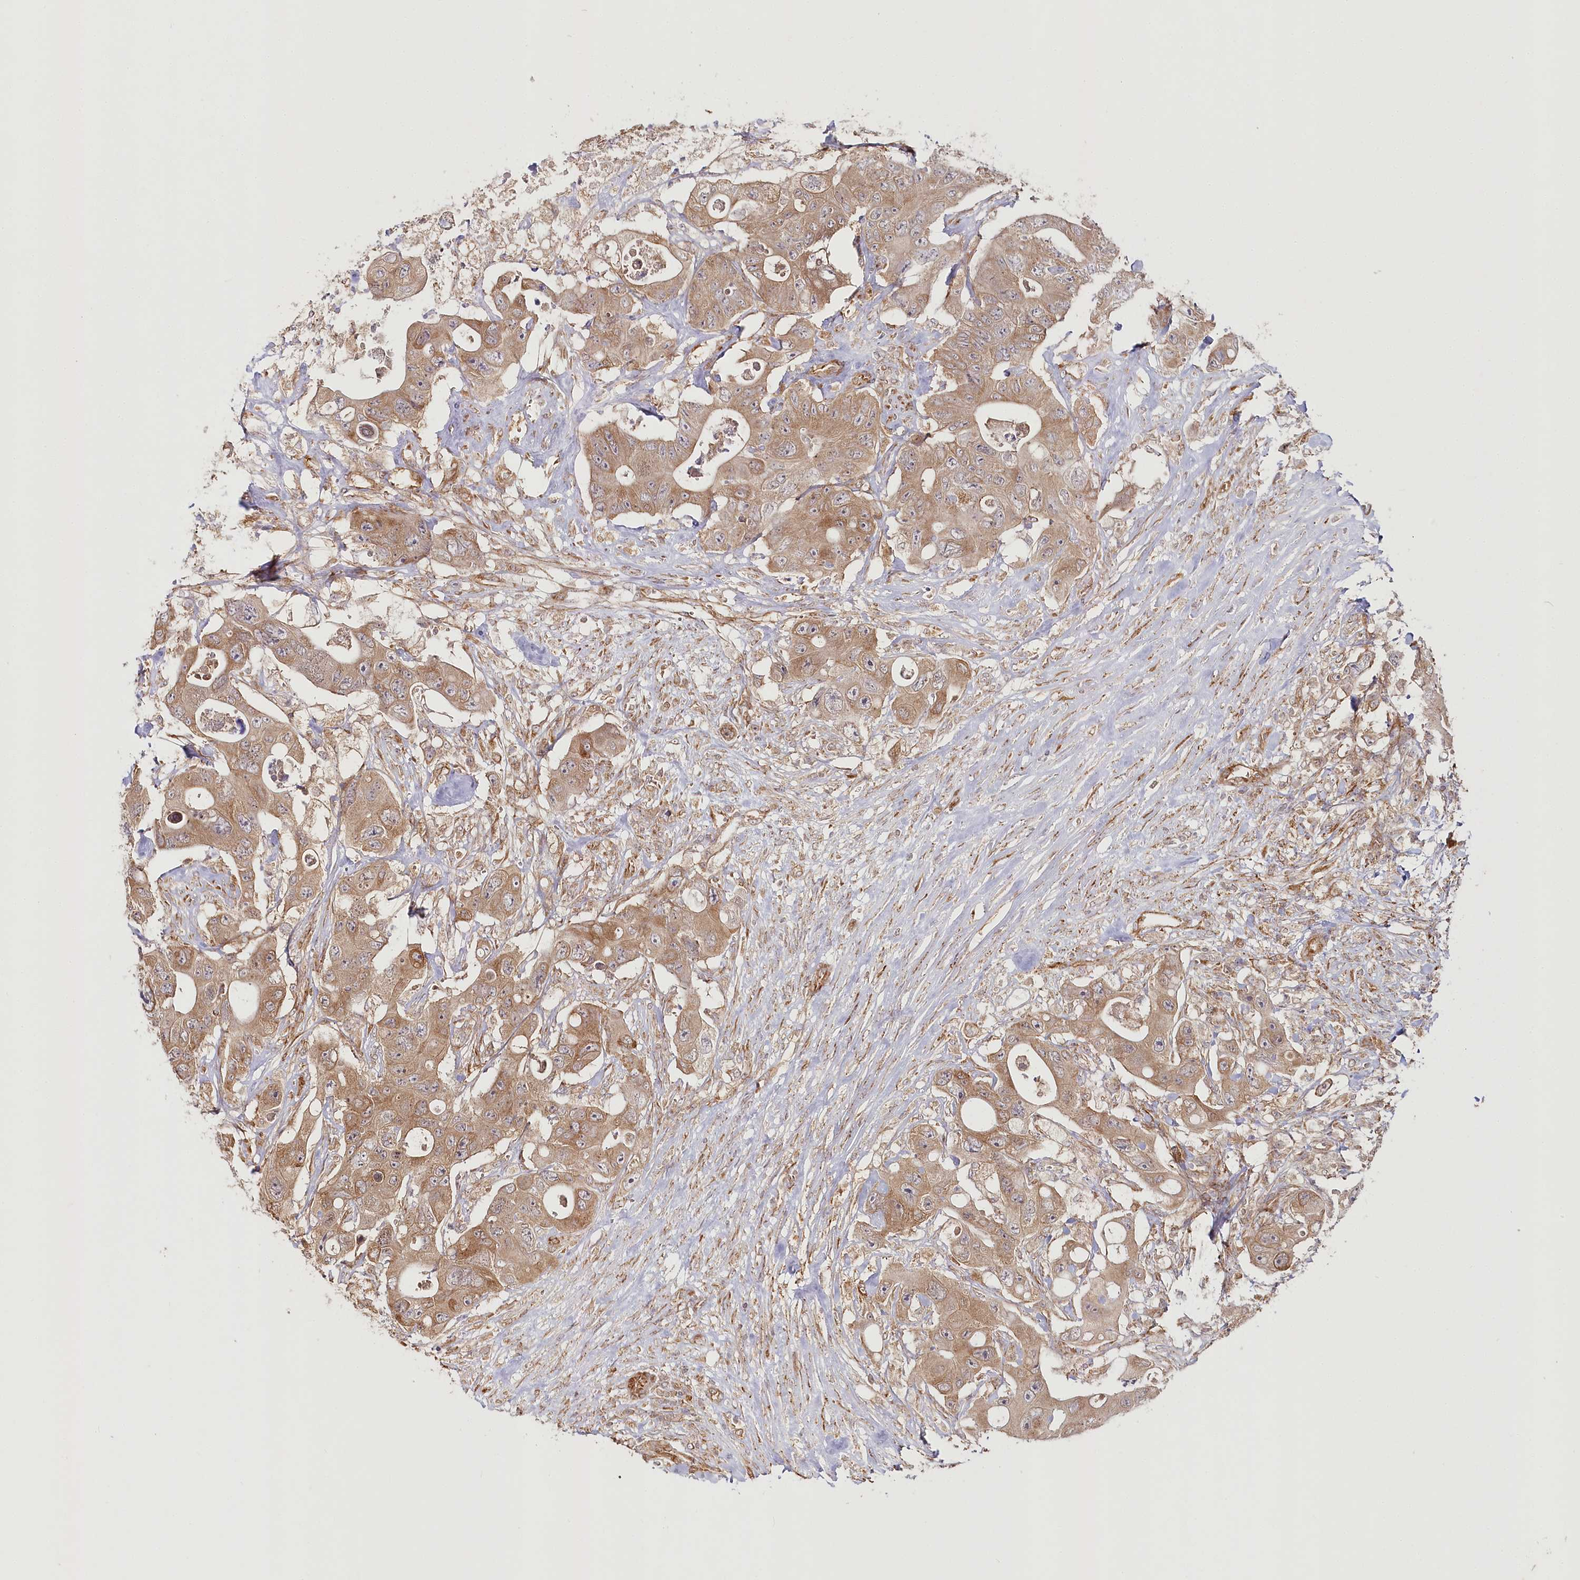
{"staining": {"intensity": "moderate", "quantity": ">75%", "location": "cytoplasmic/membranous"}, "tissue": "colorectal cancer", "cell_type": "Tumor cells", "image_type": "cancer", "snomed": [{"axis": "morphology", "description": "Adenocarcinoma, NOS"}, {"axis": "topography", "description": "Colon"}], "caption": "Adenocarcinoma (colorectal) tissue displays moderate cytoplasmic/membranous expression in approximately >75% of tumor cells, visualized by immunohistochemistry.", "gene": "OTUD4", "patient": {"sex": "female", "age": 46}}